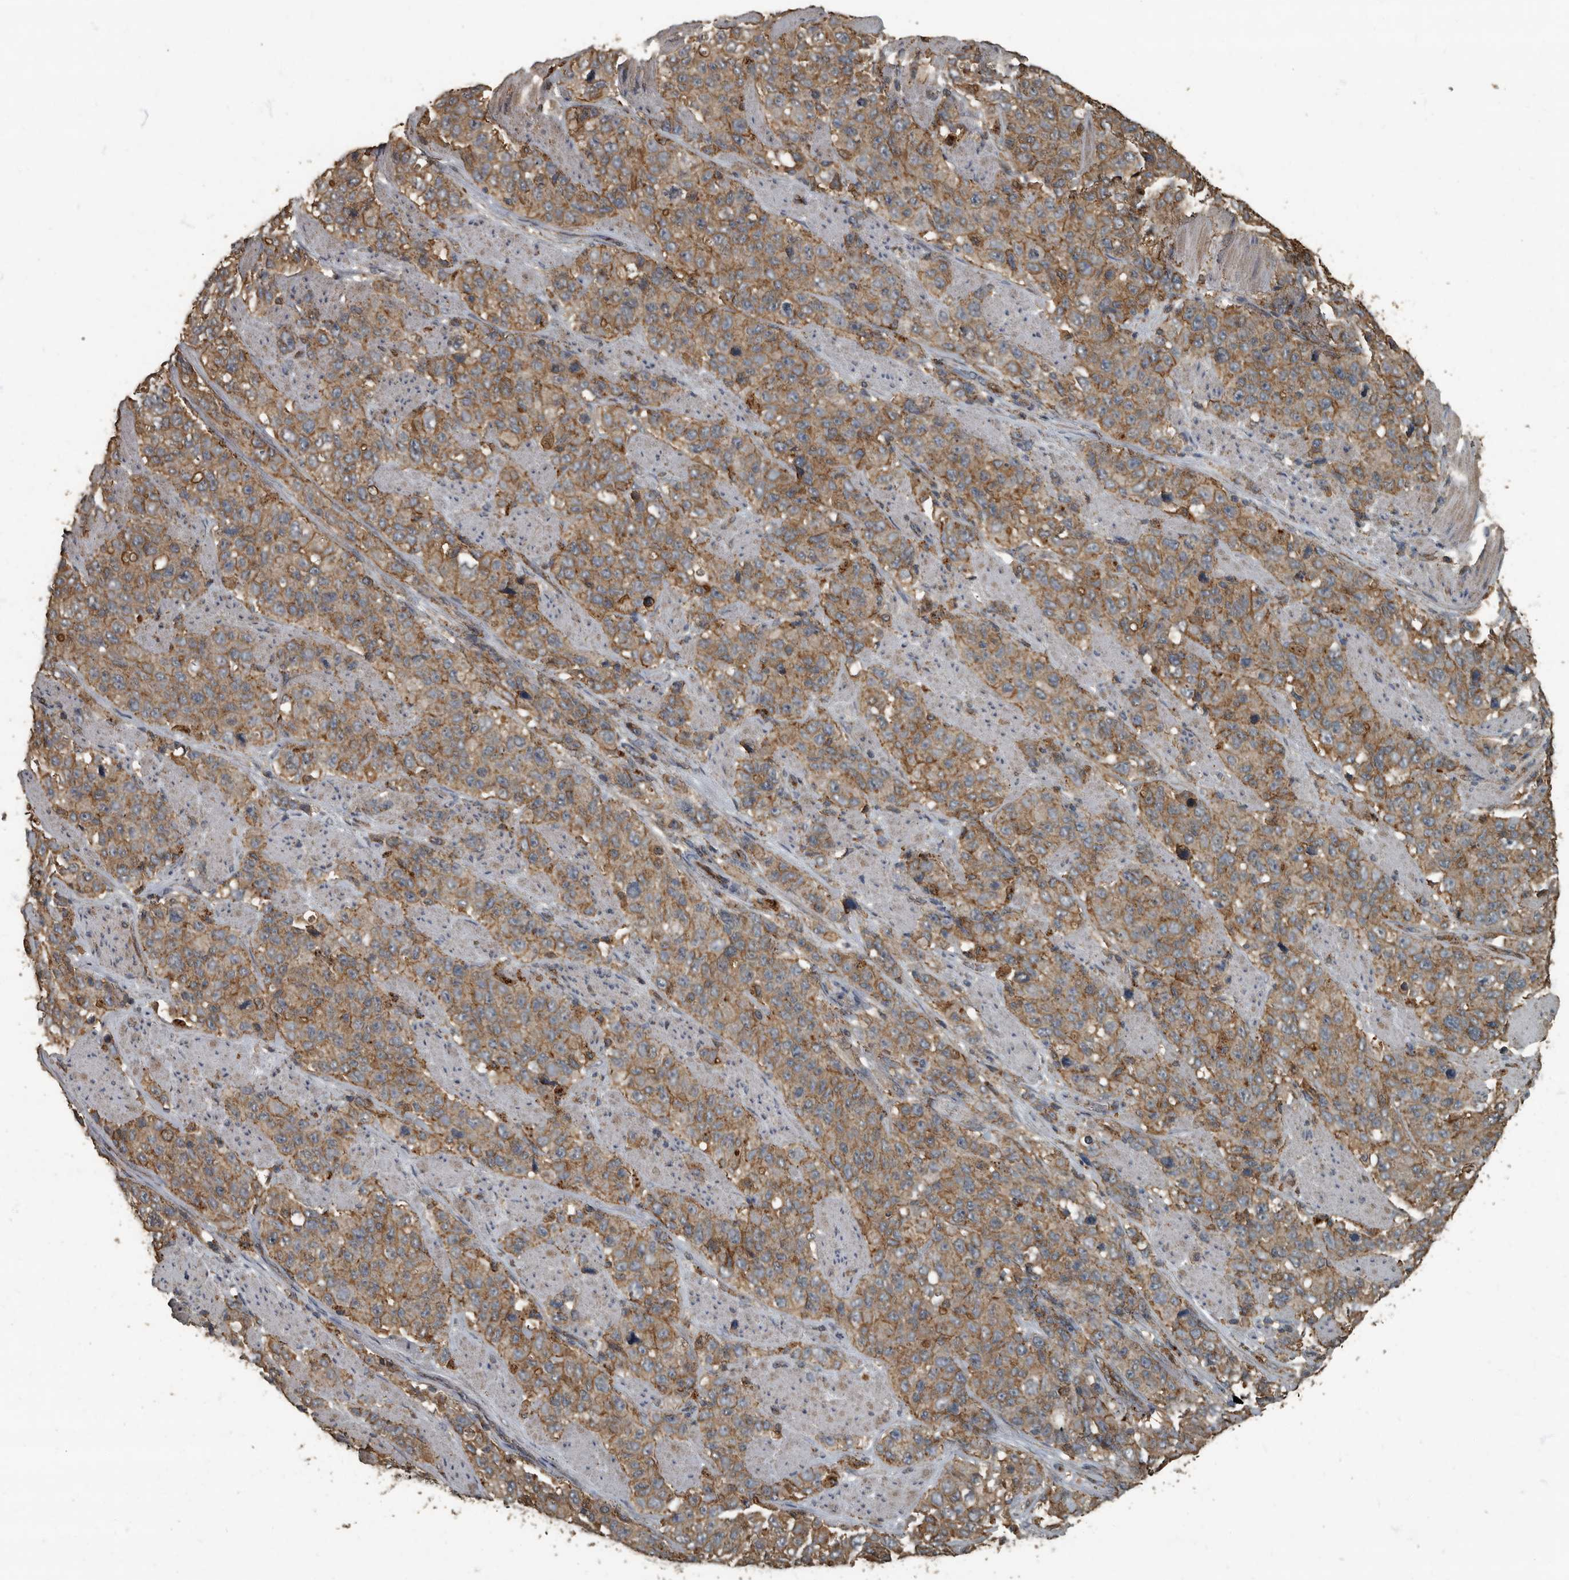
{"staining": {"intensity": "moderate", "quantity": ">75%", "location": "cytoplasmic/membranous"}, "tissue": "stomach cancer", "cell_type": "Tumor cells", "image_type": "cancer", "snomed": [{"axis": "morphology", "description": "Adenocarcinoma, NOS"}, {"axis": "topography", "description": "Stomach"}], "caption": "An IHC image of neoplastic tissue is shown. Protein staining in brown labels moderate cytoplasmic/membranous positivity in stomach cancer (adenocarcinoma) within tumor cells. (brown staining indicates protein expression, while blue staining denotes nuclei).", "gene": "IL15RA", "patient": {"sex": "male", "age": 48}}